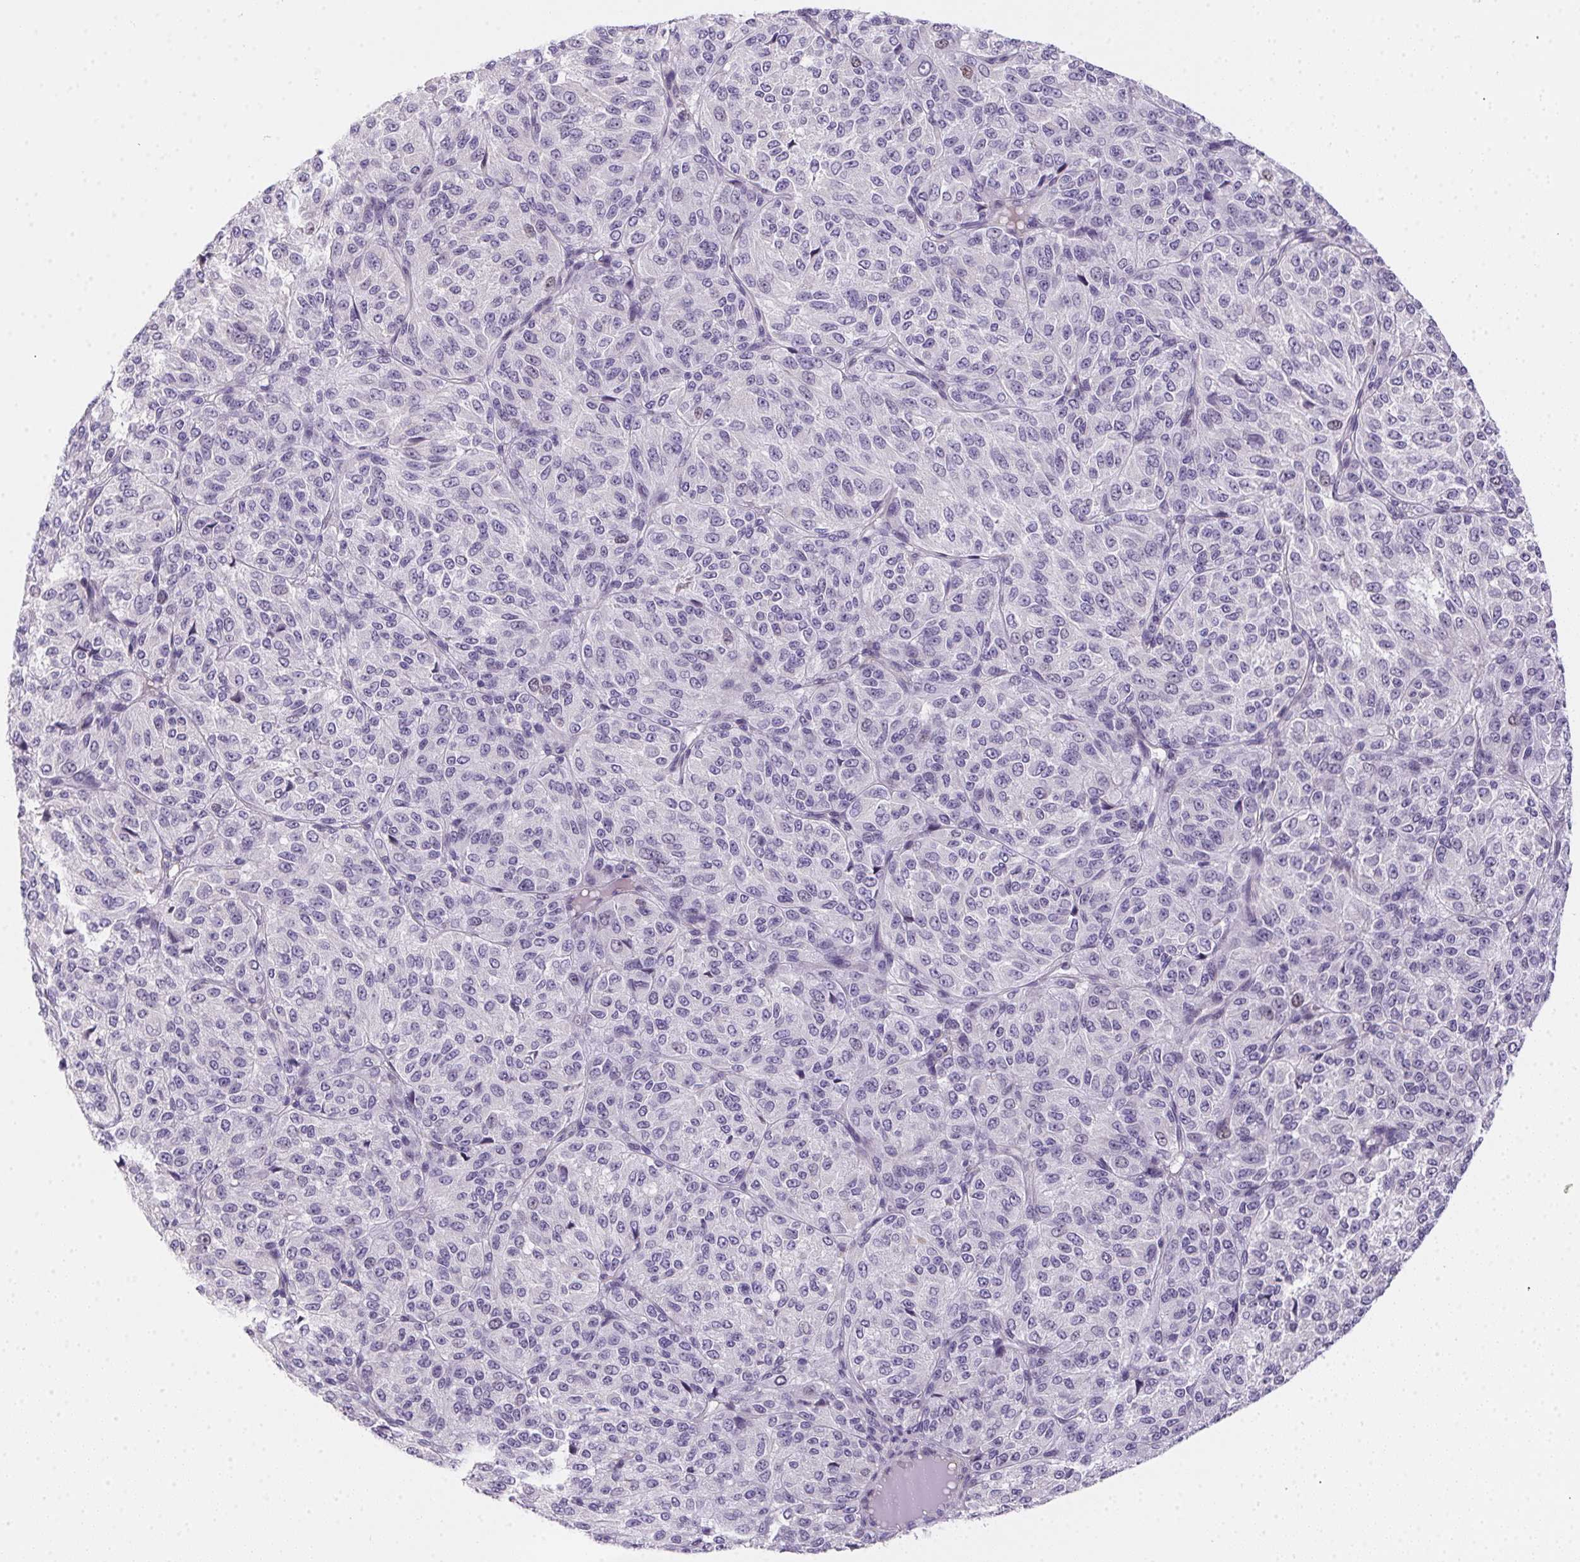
{"staining": {"intensity": "negative", "quantity": "none", "location": "none"}, "tissue": "melanoma", "cell_type": "Tumor cells", "image_type": "cancer", "snomed": [{"axis": "morphology", "description": "Malignant melanoma, Metastatic site"}, {"axis": "topography", "description": "Brain"}], "caption": "This is a photomicrograph of immunohistochemistry staining of malignant melanoma (metastatic site), which shows no positivity in tumor cells.", "gene": "HELLS", "patient": {"sex": "female", "age": 56}}